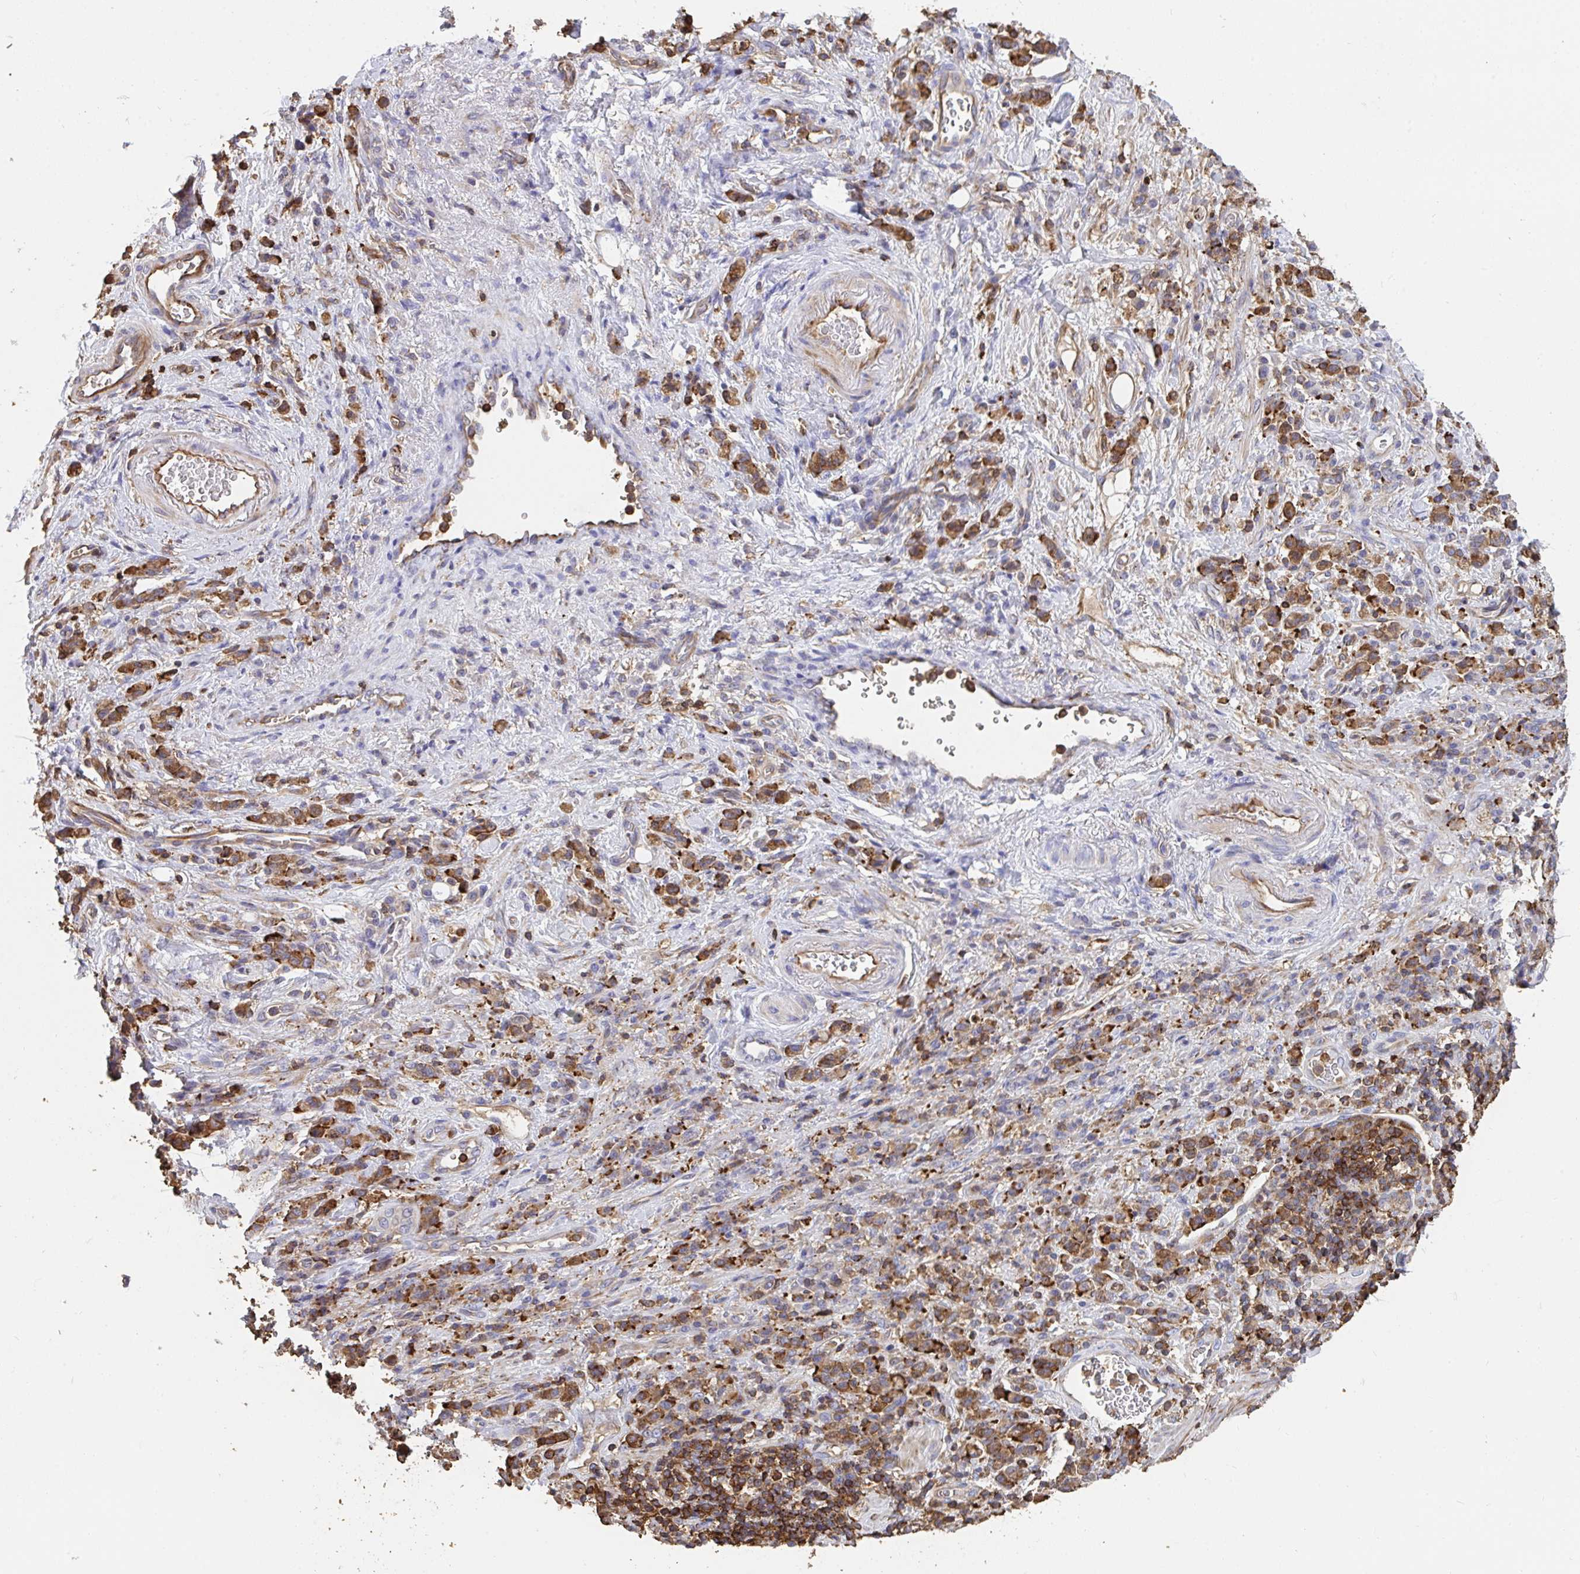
{"staining": {"intensity": "strong", "quantity": "25%-75%", "location": "cytoplasmic/membranous"}, "tissue": "stomach cancer", "cell_type": "Tumor cells", "image_type": "cancer", "snomed": [{"axis": "morphology", "description": "Adenocarcinoma, NOS"}, {"axis": "topography", "description": "Stomach"}], "caption": "This photomicrograph reveals stomach cancer (adenocarcinoma) stained with IHC to label a protein in brown. The cytoplasmic/membranous of tumor cells show strong positivity for the protein. Nuclei are counter-stained blue.", "gene": "CFL1", "patient": {"sex": "male", "age": 77}}